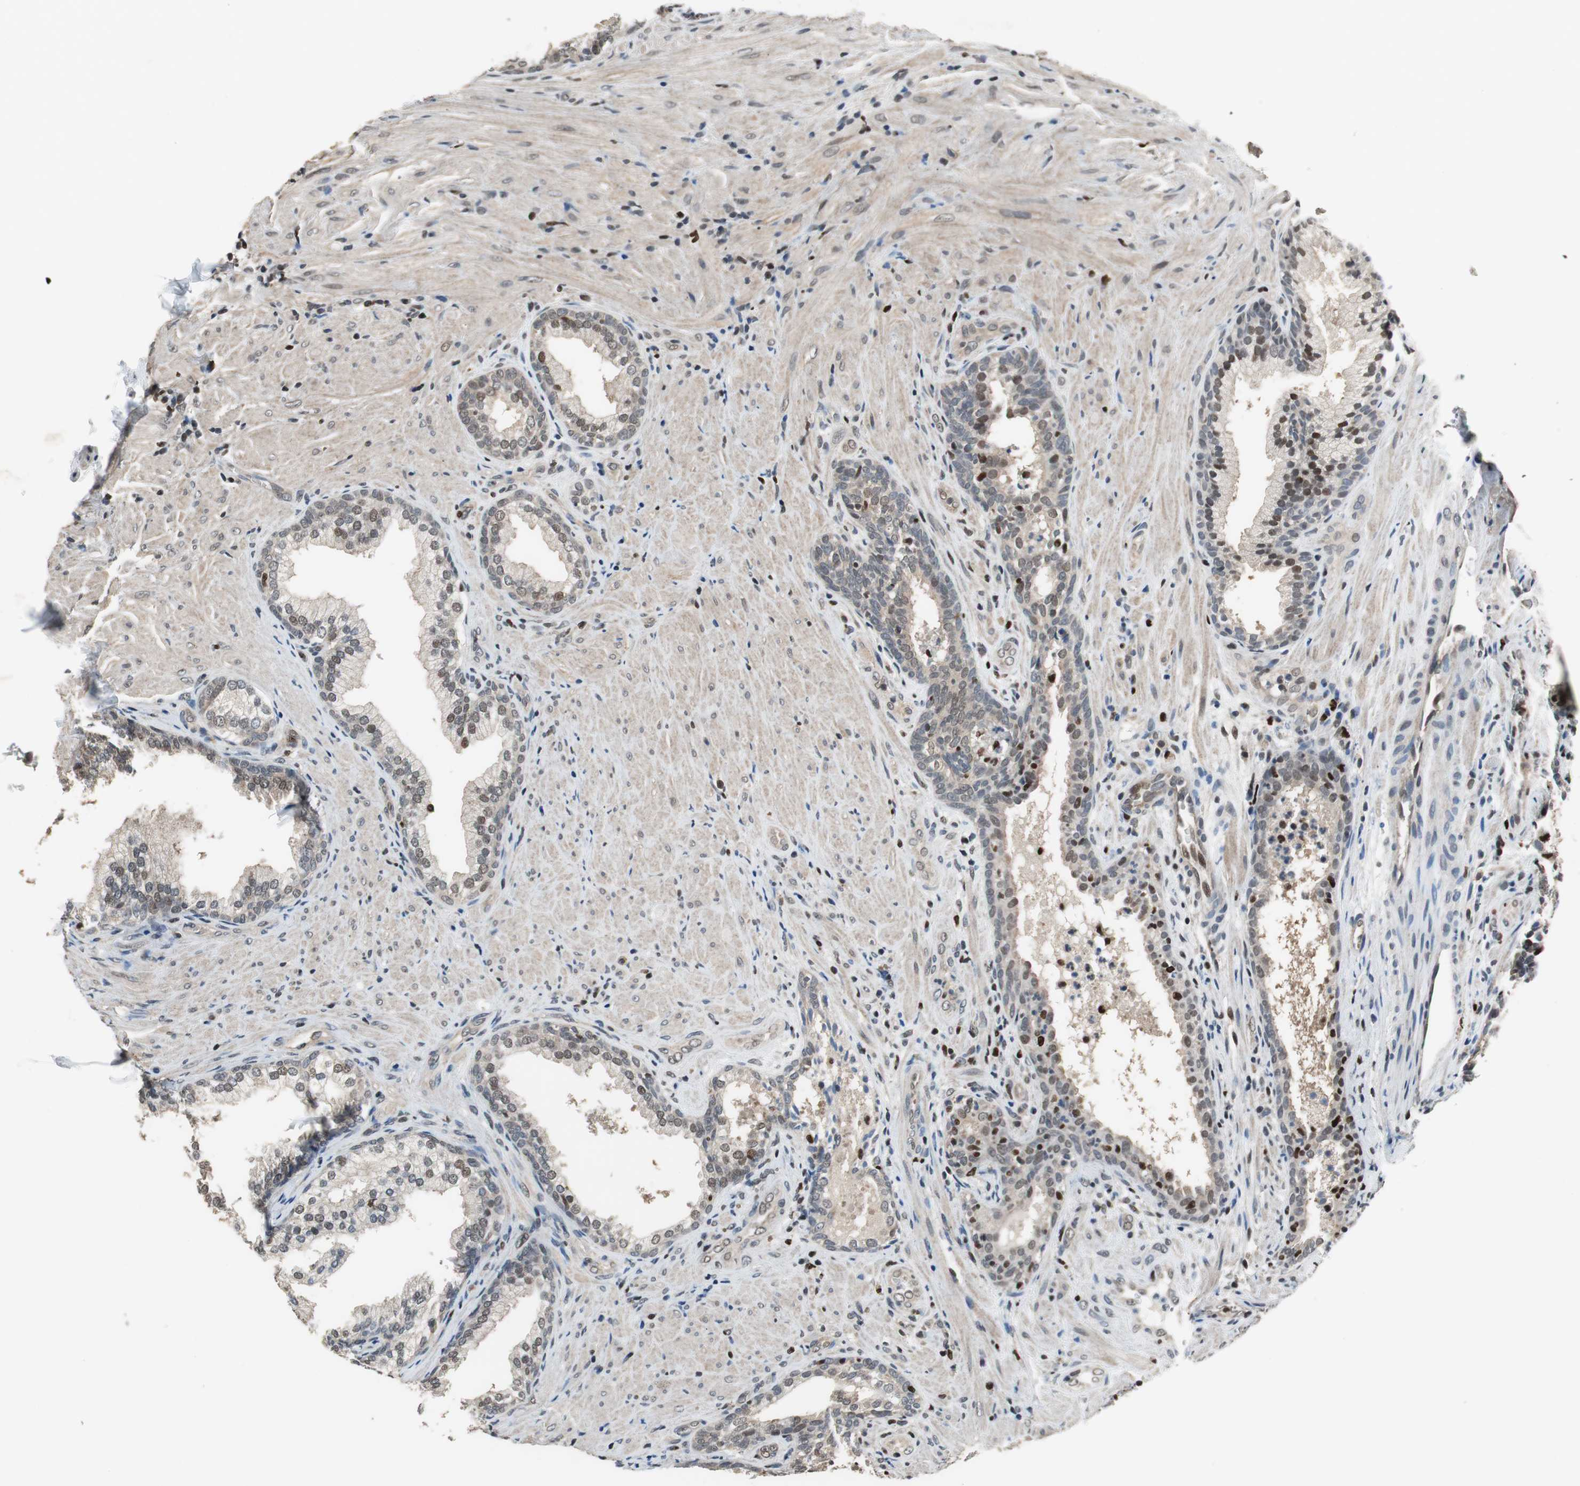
{"staining": {"intensity": "weak", "quantity": "25%-75%", "location": "nuclear"}, "tissue": "prostate", "cell_type": "Glandular cells", "image_type": "normal", "snomed": [{"axis": "morphology", "description": "Normal tissue, NOS"}, {"axis": "topography", "description": "Prostate"}], "caption": "IHC of unremarkable prostate exhibits low levels of weak nuclear staining in approximately 25%-75% of glandular cells. (DAB (3,3'-diaminobenzidine) IHC, brown staining for protein, blue staining for nuclei).", "gene": "MAFB", "patient": {"sex": "male", "age": 76}}